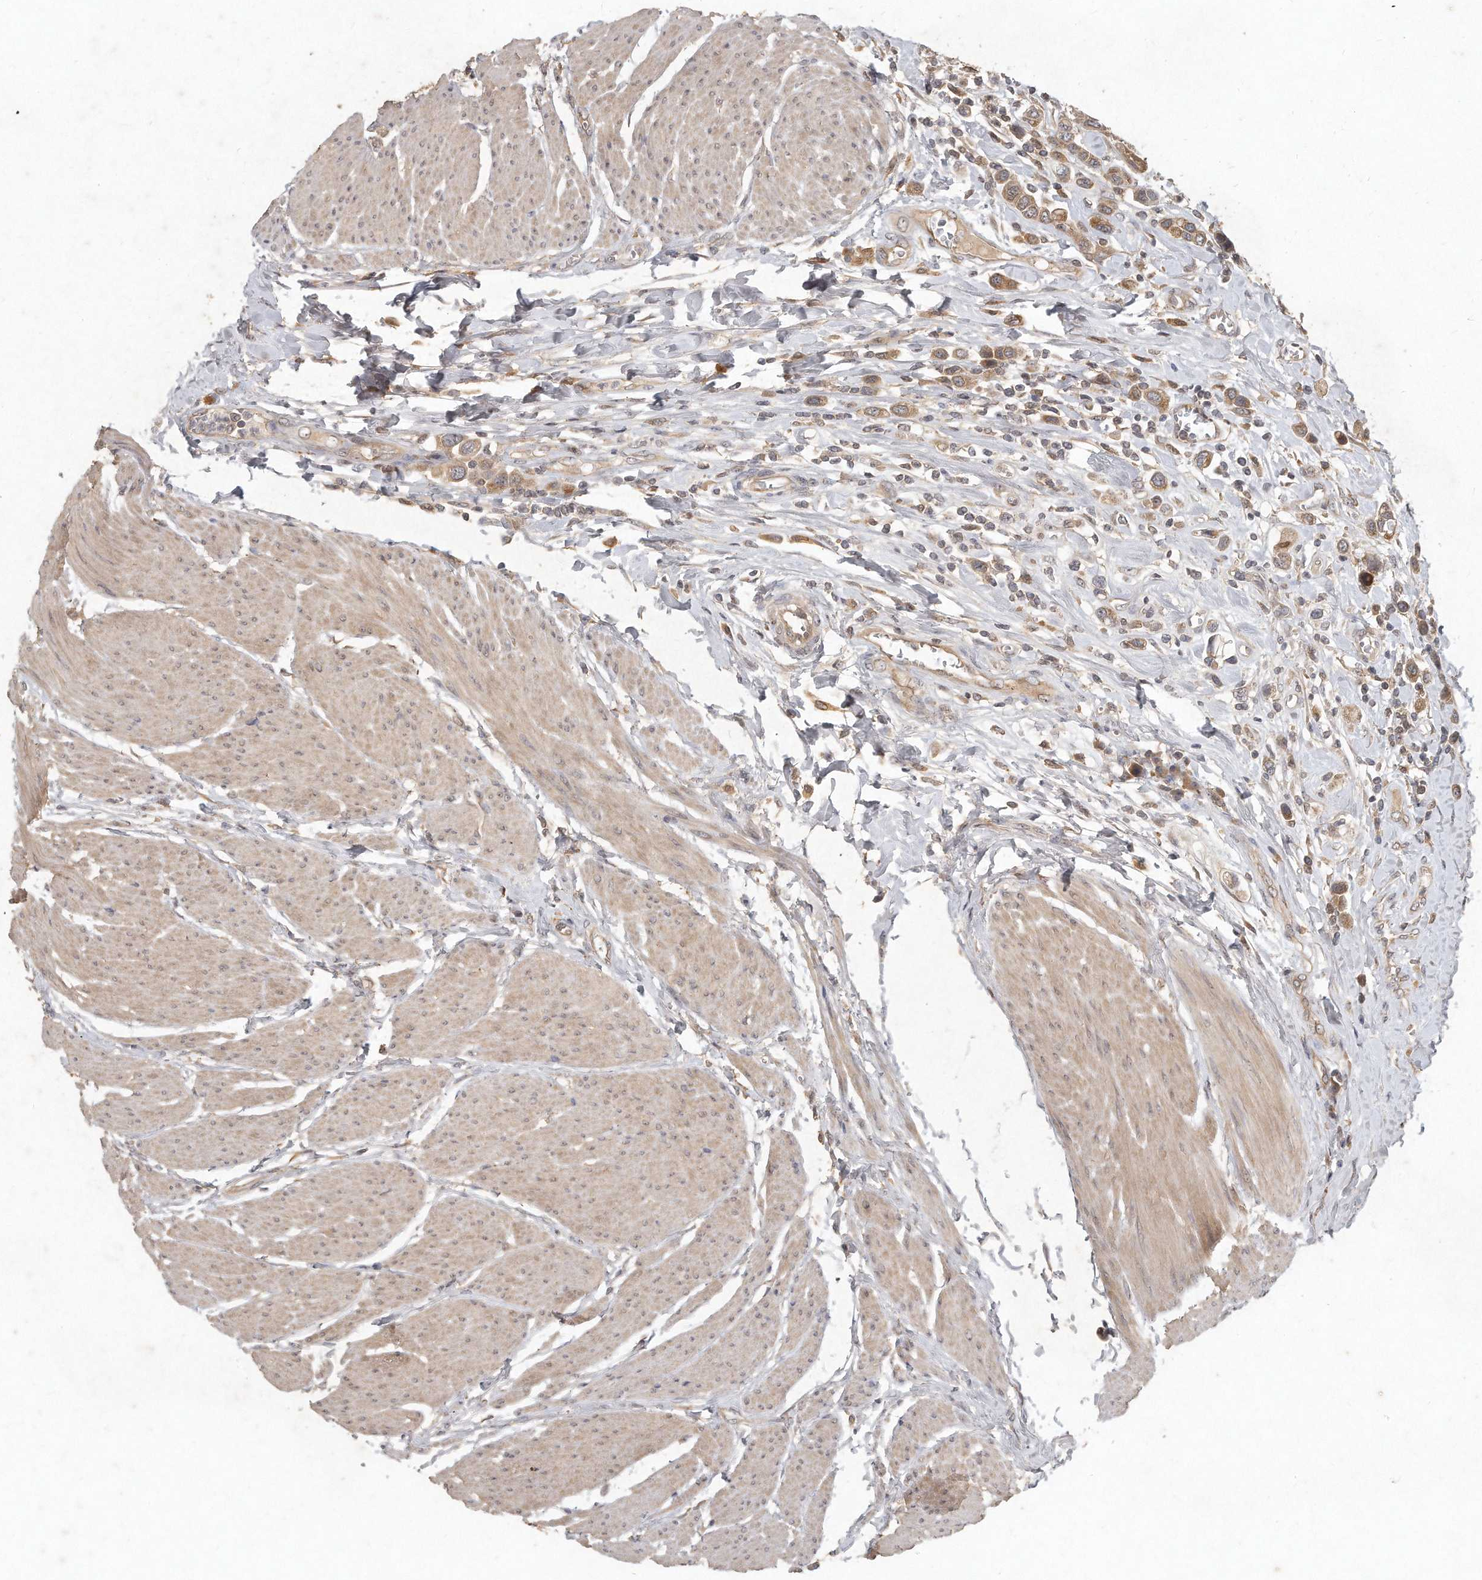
{"staining": {"intensity": "moderate", "quantity": ">75%", "location": "cytoplasmic/membranous"}, "tissue": "urothelial cancer", "cell_type": "Tumor cells", "image_type": "cancer", "snomed": [{"axis": "morphology", "description": "Urothelial carcinoma, High grade"}, {"axis": "topography", "description": "Urinary bladder"}], "caption": "A histopathology image of human high-grade urothelial carcinoma stained for a protein exhibits moderate cytoplasmic/membranous brown staining in tumor cells.", "gene": "LGALS8", "patient": {"sex": "male", "age": 50}}